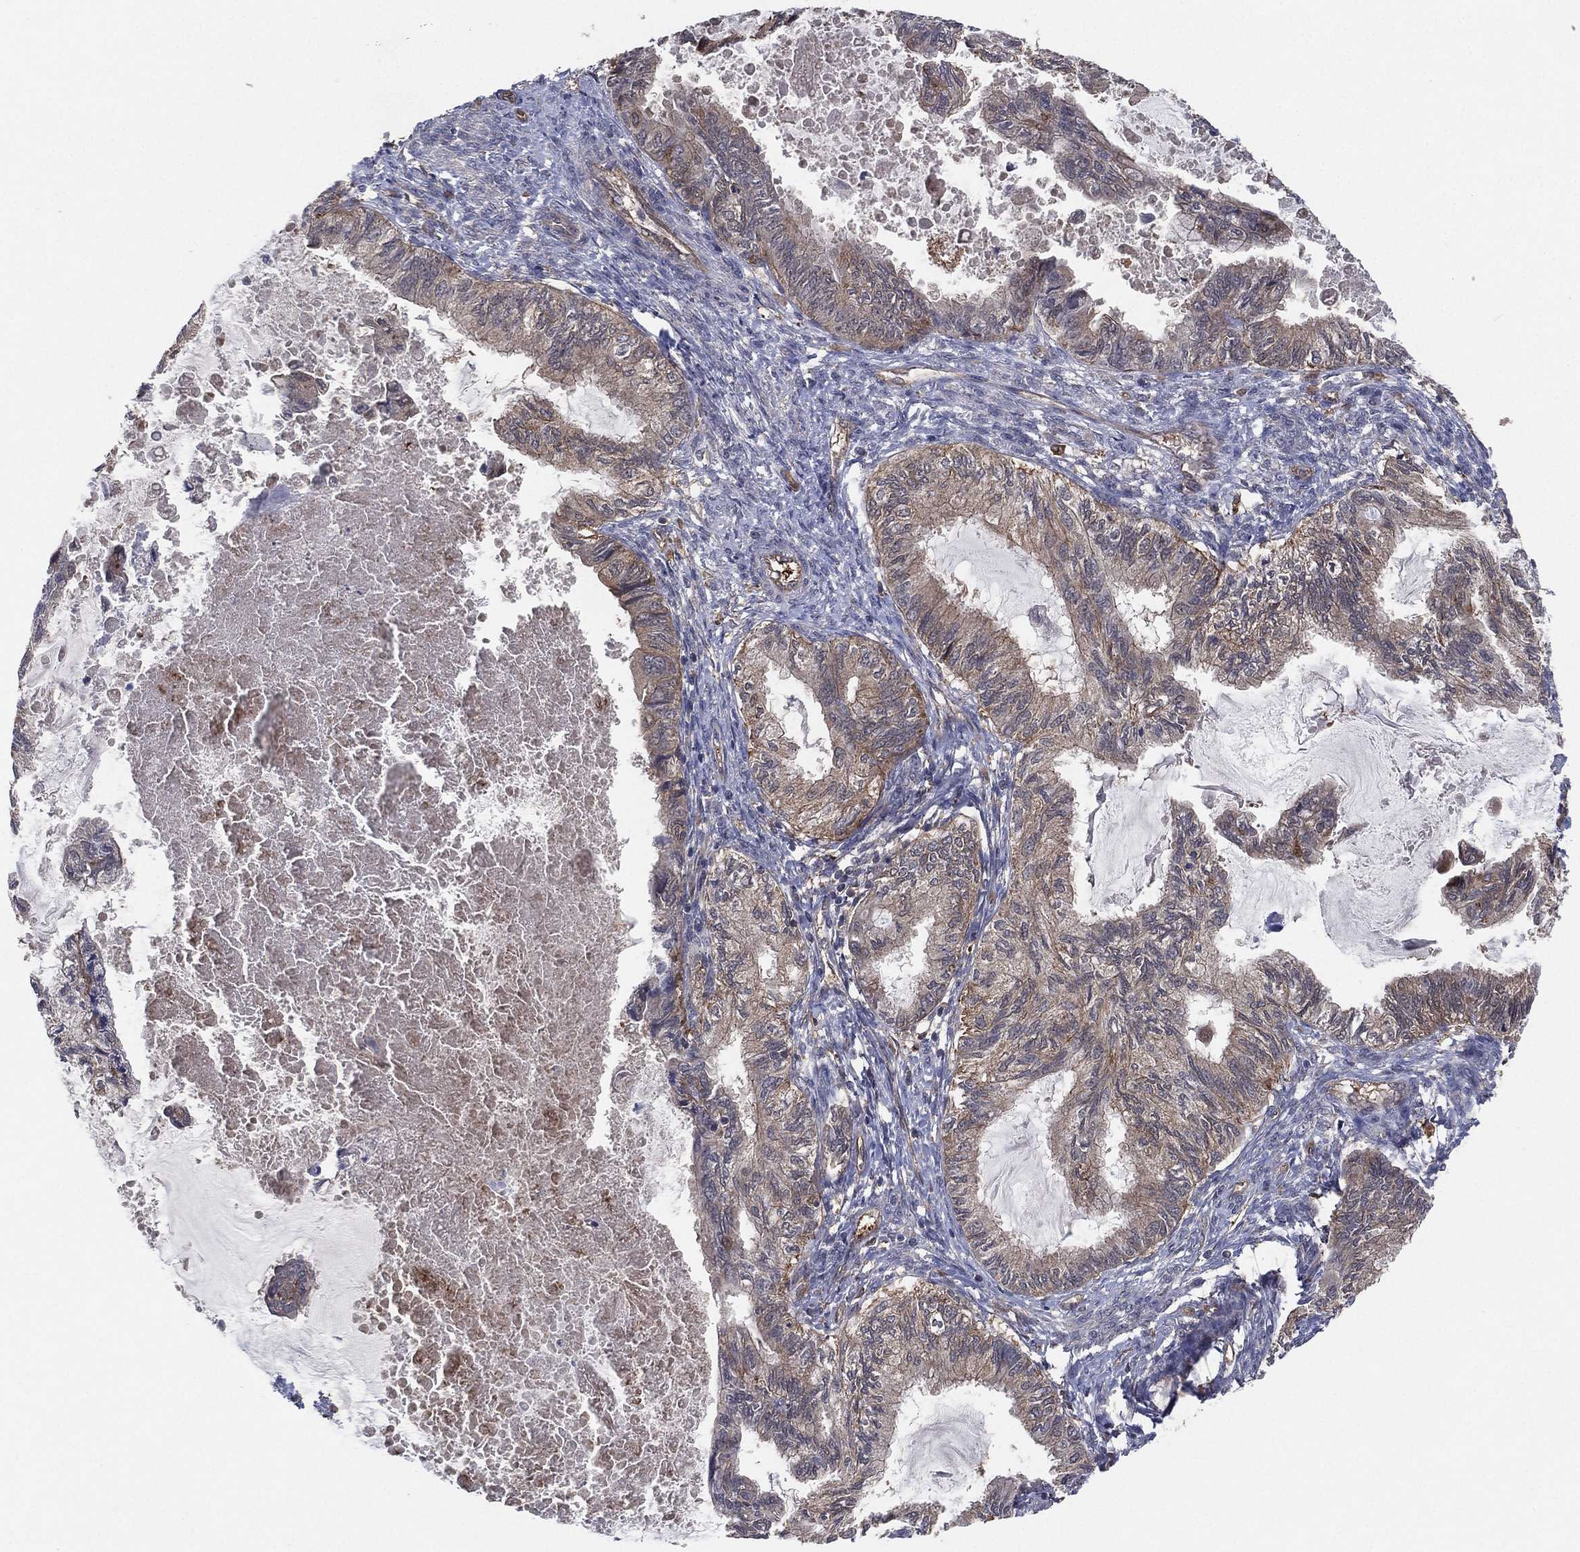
{"staining": {"intensity": "moderate", "quantity": "<25%", "location": "cytoplasmic/membranous"}, "tissue": "endometrial cancer", "cell_type": "Tumor cells", "image_type": "cancer", "snomed": [{"axis": "morphology", "description": "Adenocarcinoma, NOS"}, {"axis": "topography", "description": "Endometrium"}], "caption": "IHC (DAB) staining of endometrial cancer reveals moderate cytoplasmic/membranous protein positivity in approximately <25% of tumor cells.", "gene": "PSMG4", "patient": {"sex": "female", "age": 86}}